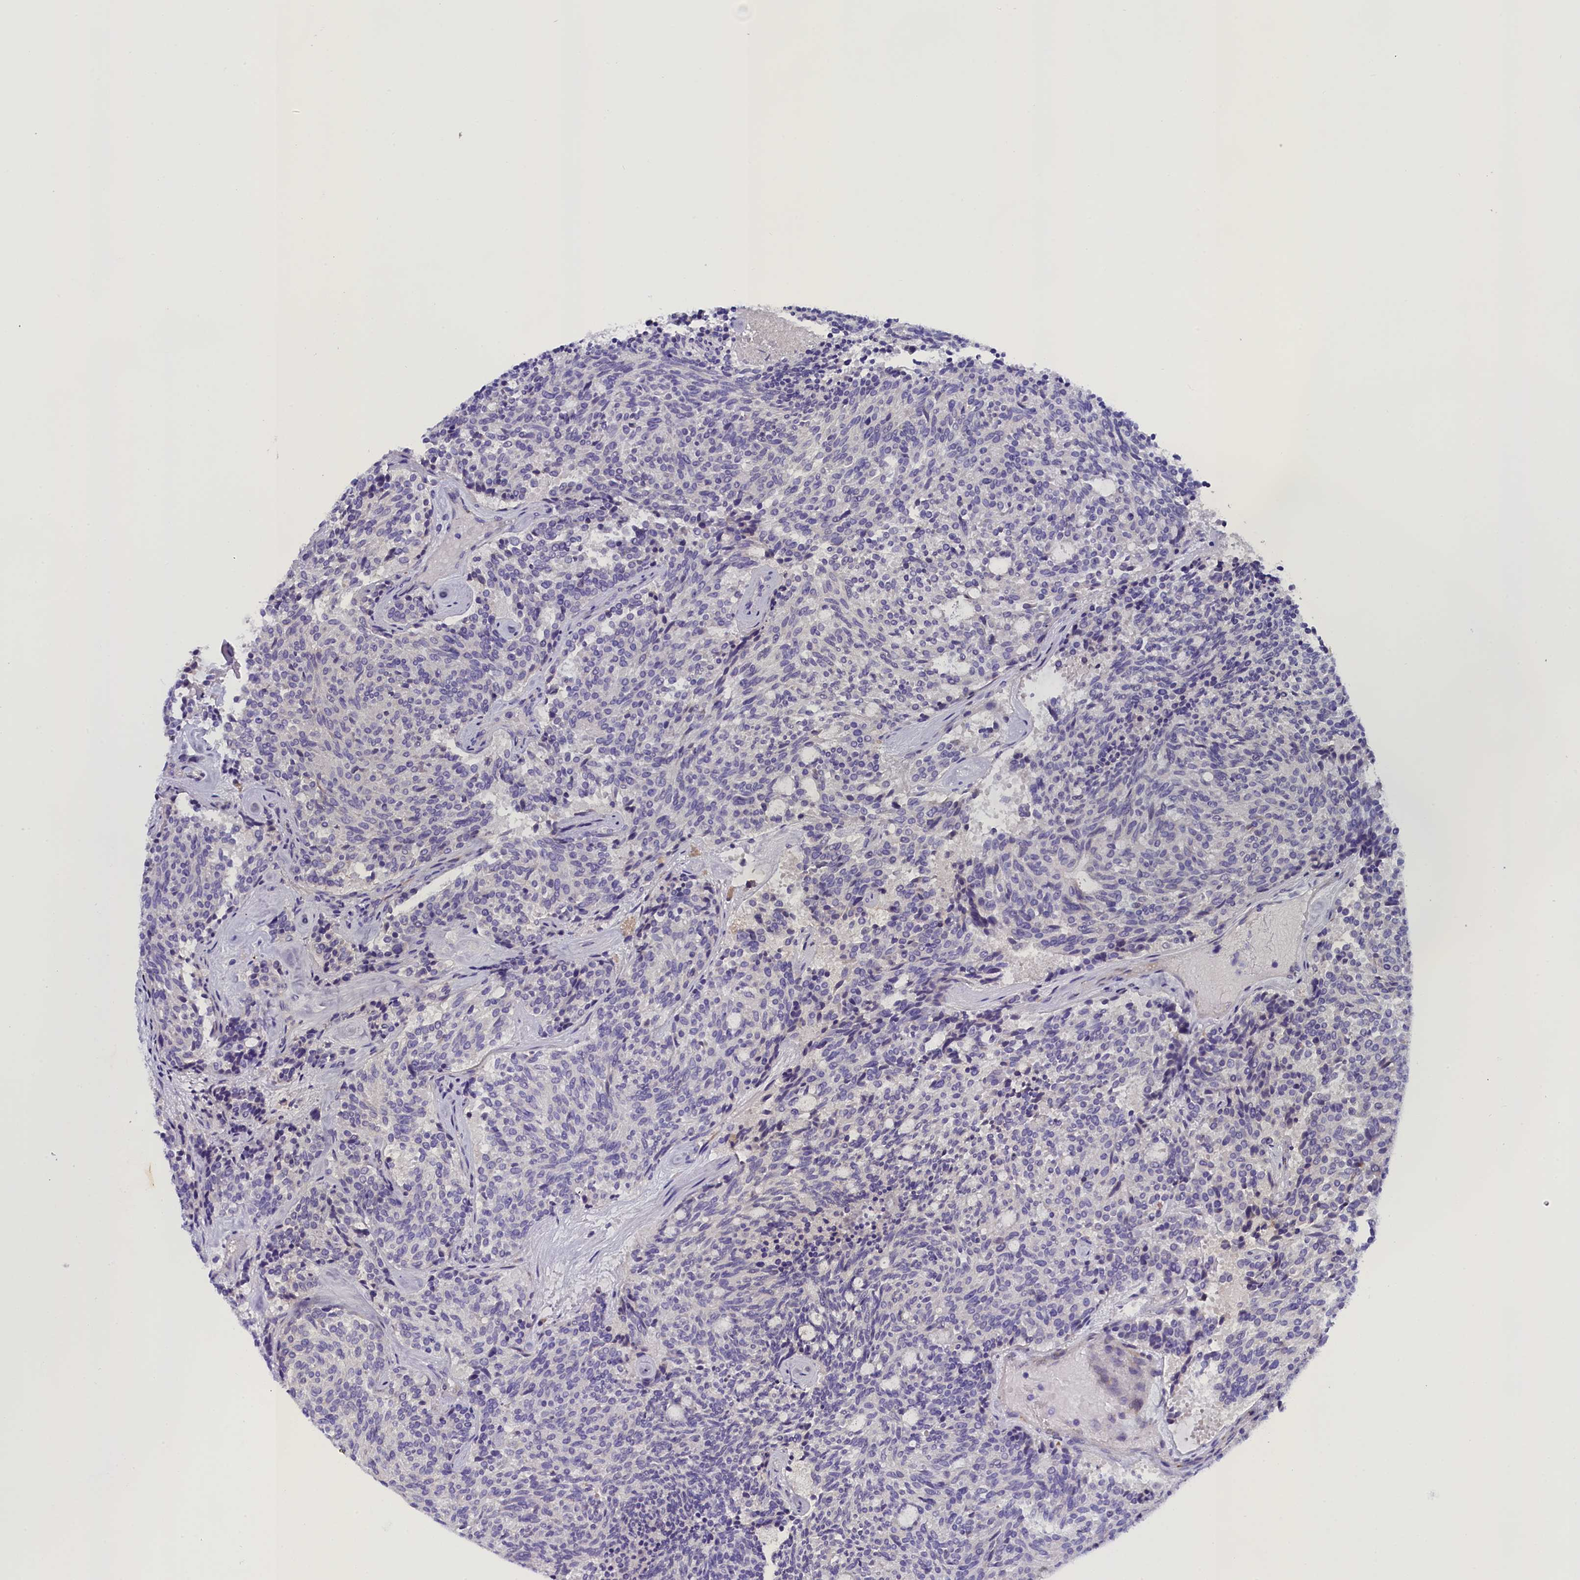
{"staining": {"intensity": "negative", "quantity": "none", "location": "none"}, "tissue": "carcinoid", "cell_type": "Tumor cells", "image_type": "cancer", "snomed": [{"axis": "morphology", "description": "Carcinoid, malignant, NOS"}, {"axis": "topography", "description": "Pancreas"}], "caption": "DAB (3,3'-diaminobenzidine) immunohistochemical staining of carcinoid reveals no significant staining in tumor cells.", "gene": "SOD3", "patient": {"sex": "female", "age": 54}}